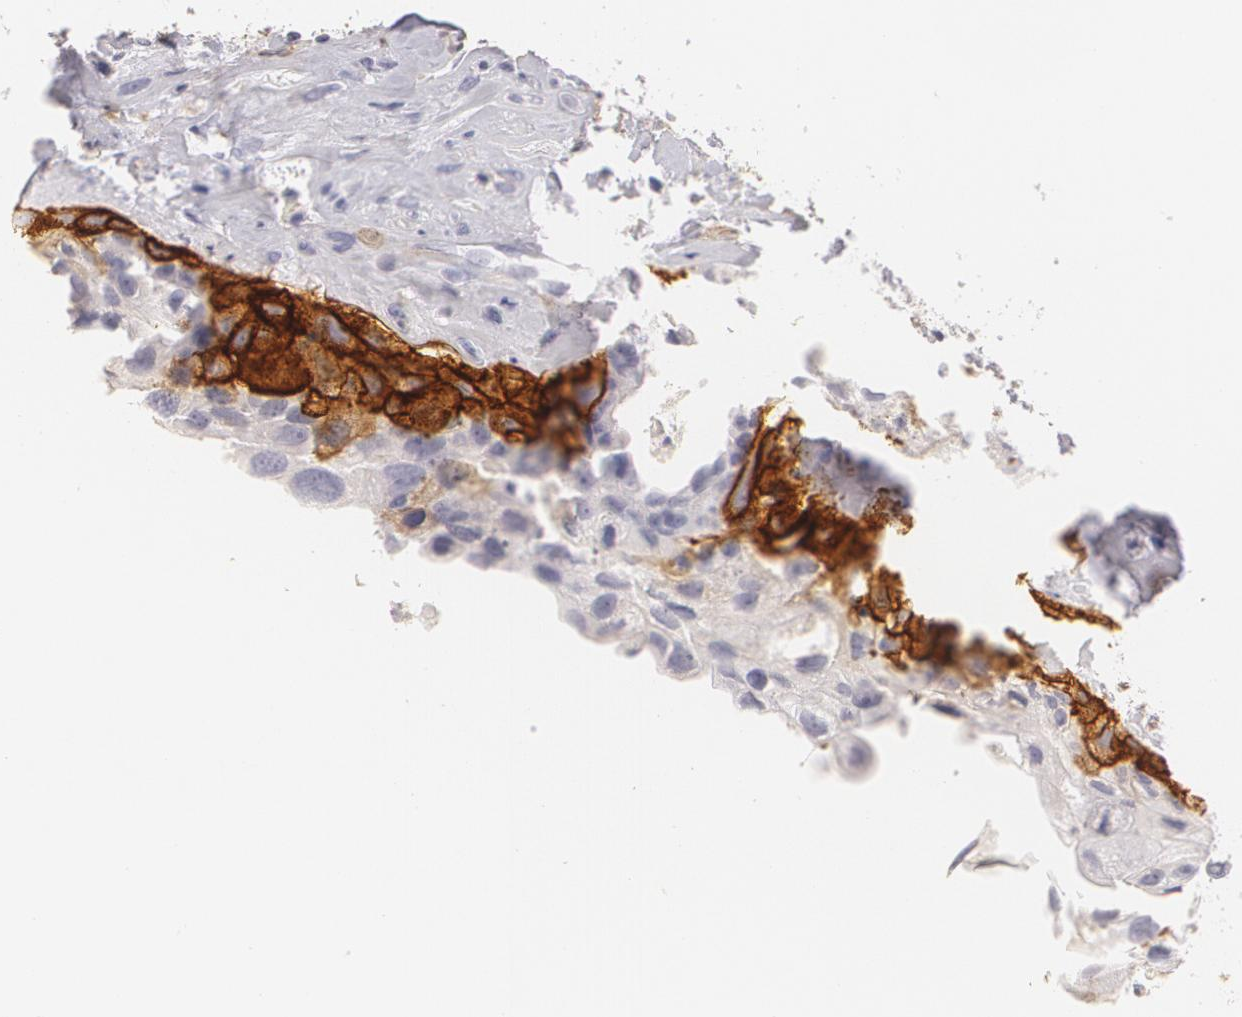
{"staining": {"intensity": "negative", "quantity": "none", "location": "none"}, "tissue": "breast cancer", "cell_type": "Tumor cells", "image_type": "cancer", "snomed": [{"axis": "morphology", "description": "Neoplasm, malignant, NOS"}, {"axis": "topography", "description": "Breast"}], "caption": "DAB immunohistochemical staining of breast cancer (malignant neoplasm) reveals no significant staining in tumor cells.", "gene": "NGFR", "patient": {"sex": "female", "age": 50}}